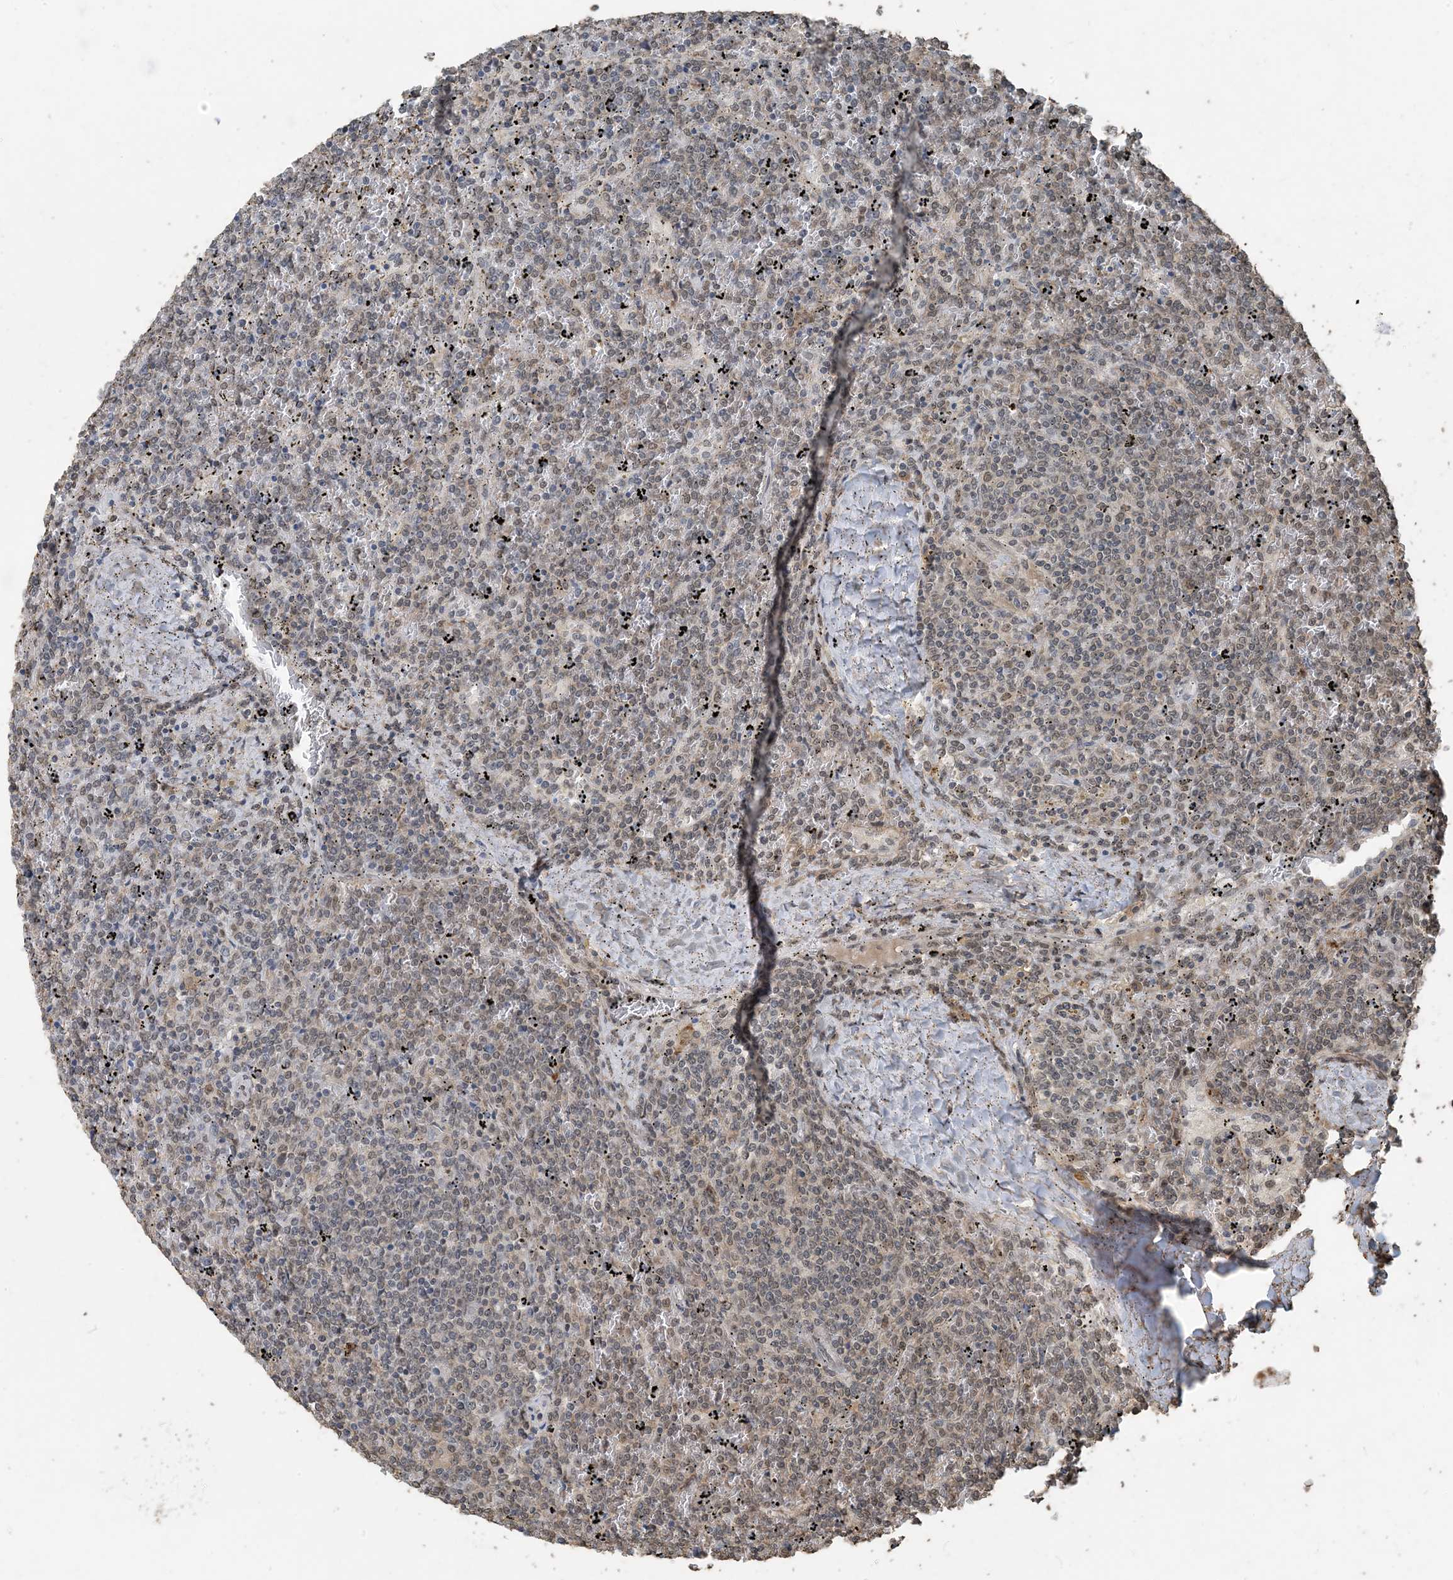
{"staining": {"intensity": "weak", "quantity": "25%-75%", "location": "nuclear"}, "tissue": "lymphoma", "cell_type": "Tumor cells", "image_type": "cancer", "snomed": [{"axis": "morphology", "description": "Malignant lymphoma, non-Hodgkin's type, Low grade"}, {"axis": "topography", "description": "Spleen"}], "caption": "Weak nuclear expression is present in about 25%-75% of tumor cells in malignant lymphoma, non-Hodgkin's type (low-grade).", "gene": "ZC3H12A", "patient": {"sex": "female", "age": 19}}